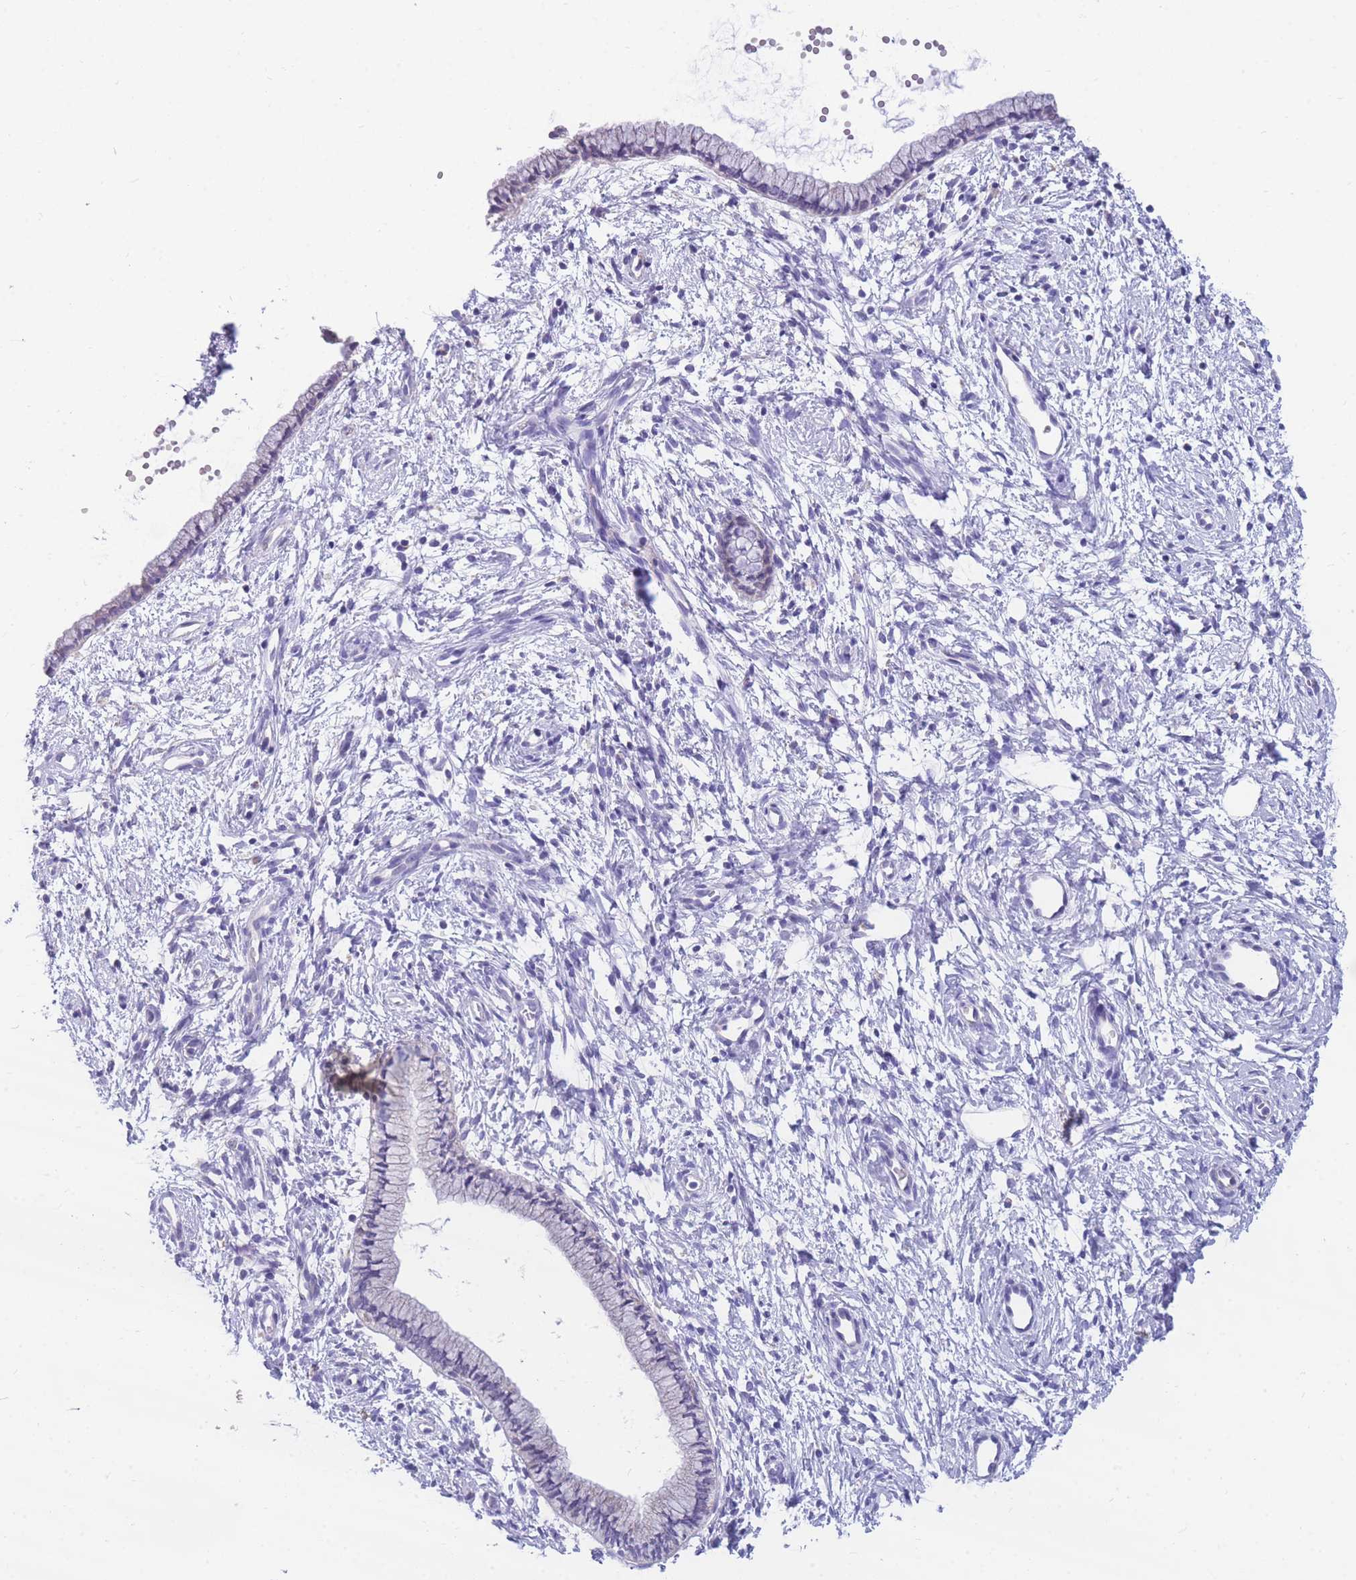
{"staining": {"intensity": "negative", "quantity": "none", "location": "none"}, "tissue": "cervix", "cell_type": "Glandular cells", "image_type": "normal", "snomed": [{"axis": "morphology", "description": "Normal tissue, NOS"}, {"axis": "topography", "description": "Cervix"}], "caption": "High power microscopy micrograph of an immunohistochemistry (IHC) photomicrograph of unremarkable cervix, revealing no significant staining in glandular cells.", "gene": "DHRS11", "patient": {"sex": "female", "age": 57}}